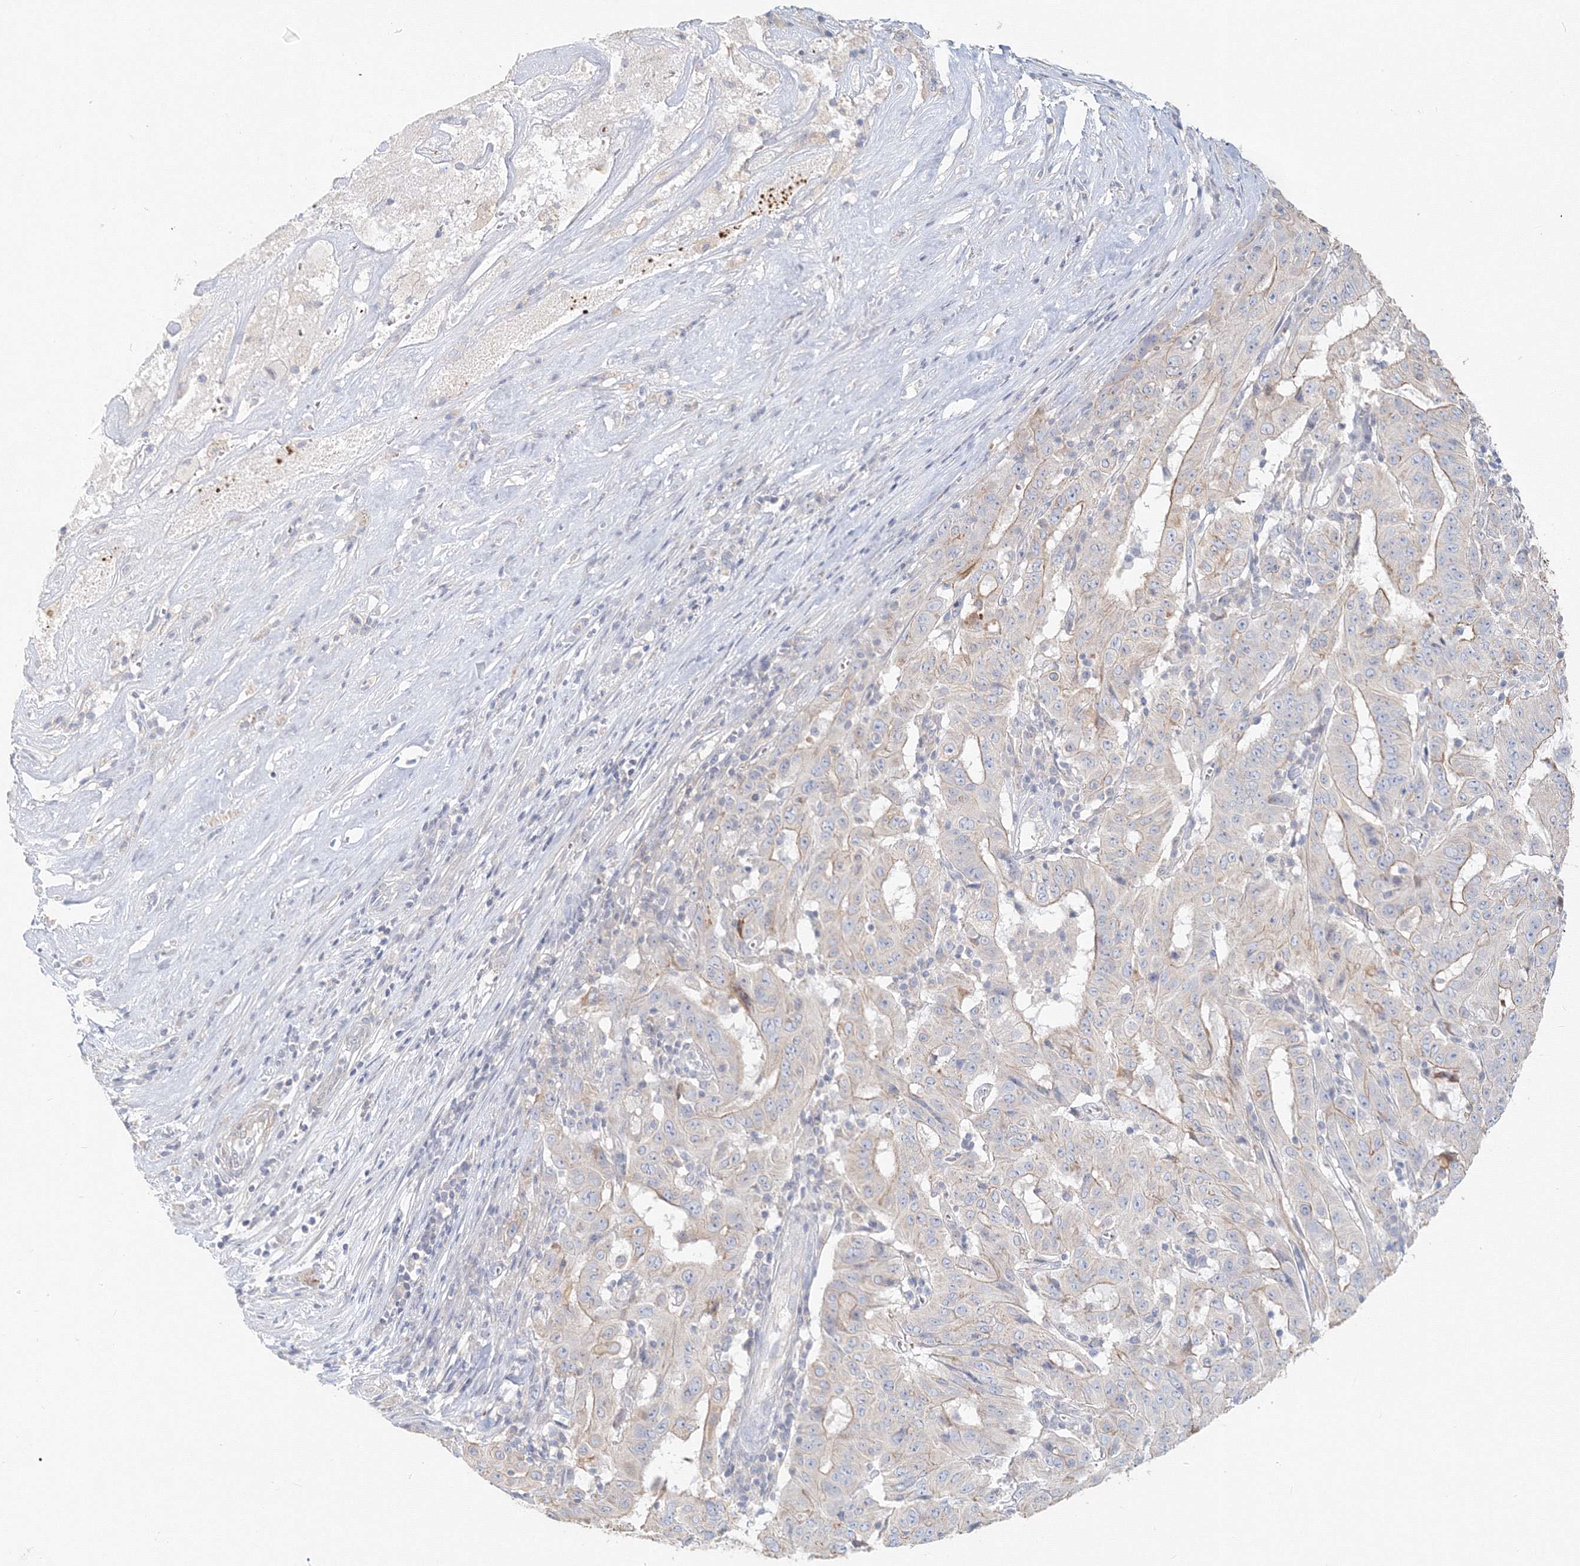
{"staining": {"intensity": "moderate", "quantity": "<25%", "location": "cytoplasmic/membranous"}, "tissue": "pancreatic cancer", "cell_type": "Tumor cells", "image_type": "cancer", "snomed": [{"axis": "morphology", "description": "Adenocarcinoma, NOS"}, {"axis": "topography", "description": "Pancreas"}], "caption": "Adenocarcinoma (pancreatic) stained with a protein marker shows moderate staining in tumor cells.", "gene": "MMRN1", "patient": {"sex": "male", "age": 63}}